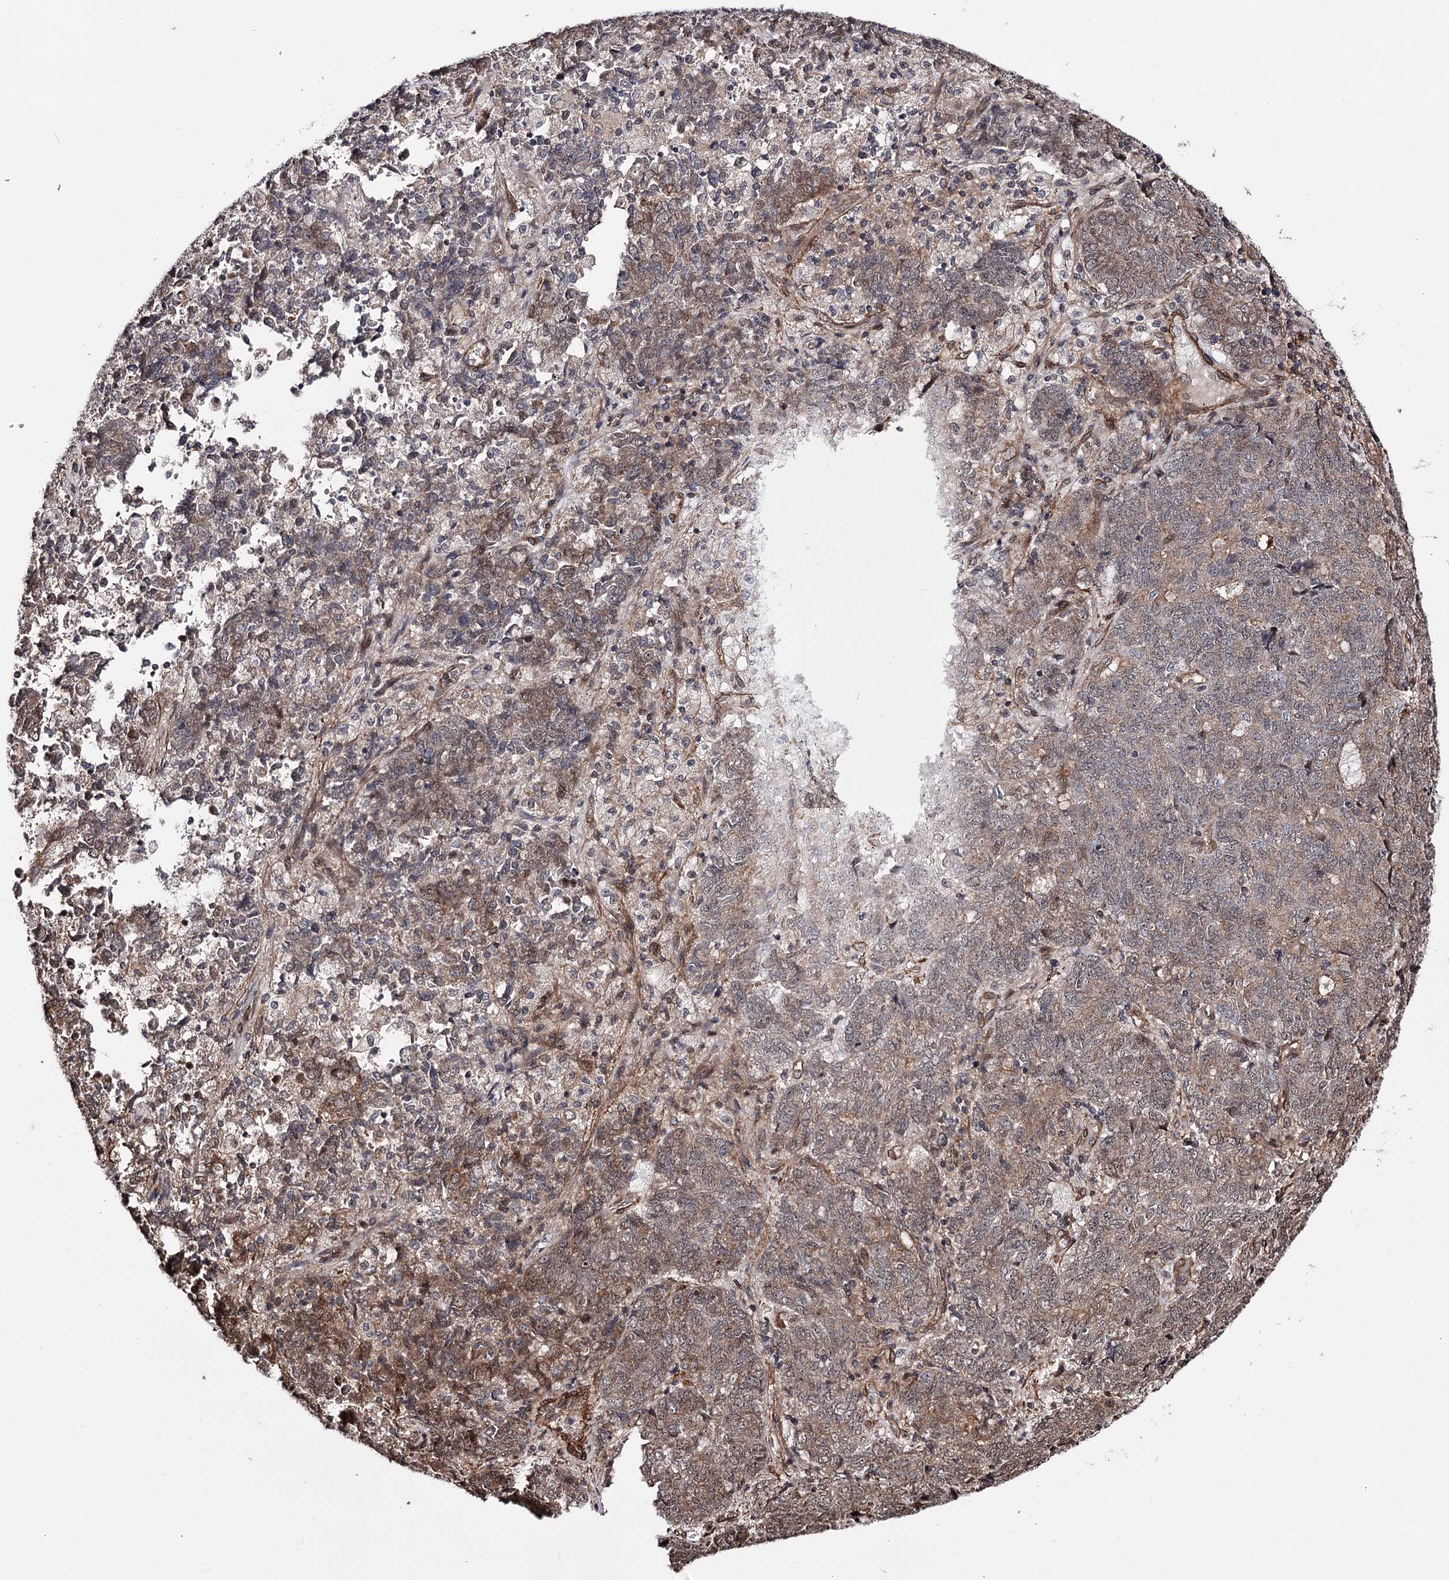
{"staining": {"intensity": "moderate", "quantity": "25%-75%", "location": "cytoplasmic/membranous,nuclear"}, "tissue": "endometrial cancer", "cell_type": "Tumor cells", "image_type": "cancer", "snomed": [{"axis": "morphology", "description": "Adenocarcinoma, NOS"}, {"axis": "topography", "description": "Endometrium"}], "caption": "IHC image of endometrial cancer (adenocarcinoma) stained for a protein (brown), which shows medium levels of moderate cytoplasmic/membranous and nuclear expression in about 25%-75% of tumor cells.", "gene": "TTC33", "patient": {"sex": "female", "age": 80}}